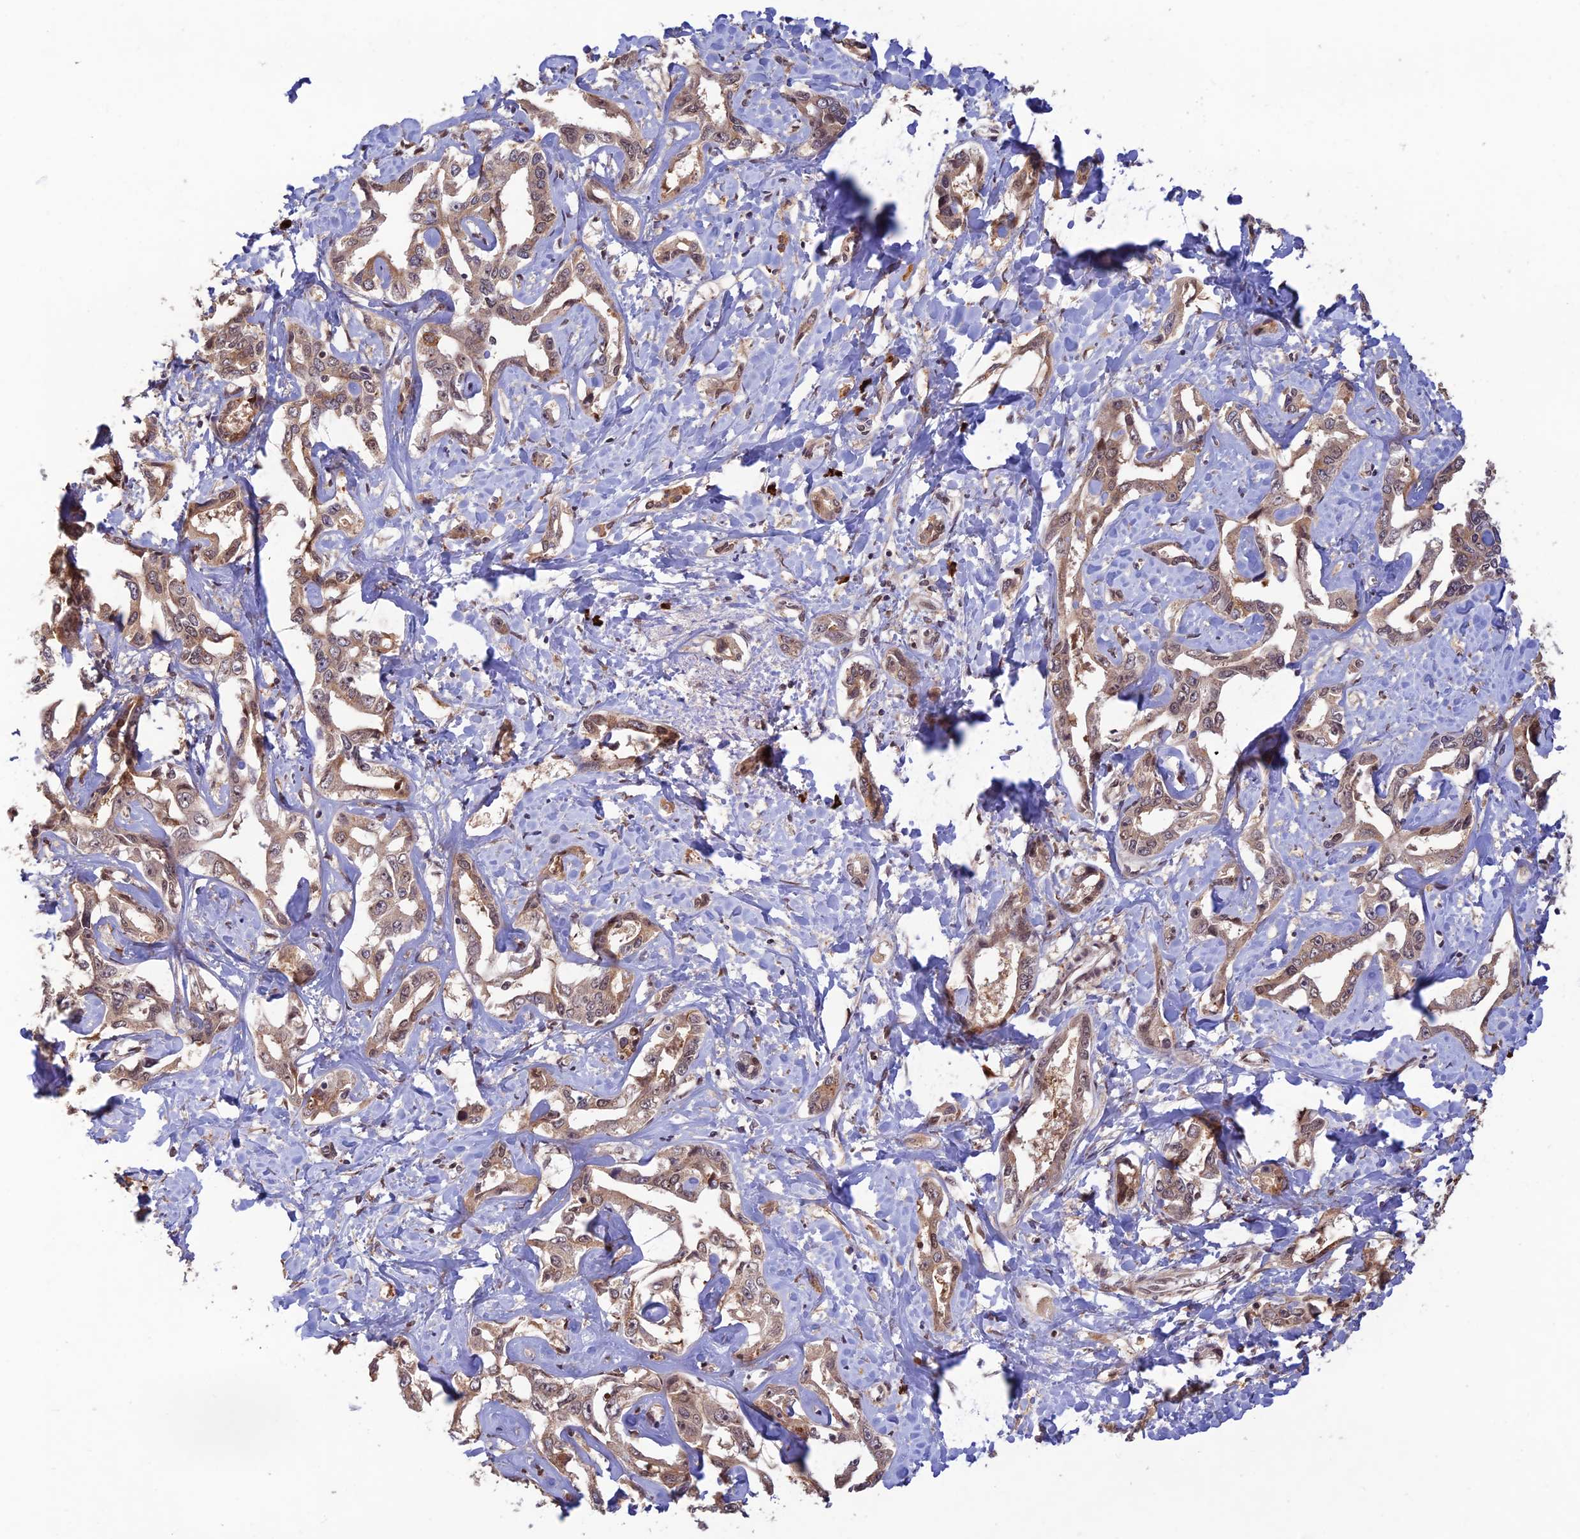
{"staining": {"intensity": "weak", "quantity": ">75%", "location": "cytoplasmic/membranous"}, "tissue": "liver cancer", "cell_type": "Tumor cells", "image_type": "cancer", "snomed": [{"axis": "morphology", "description": "Cholangiocarcinoma"}, {"axis": "topography", "description": "Liver"}], "caption": "Weak cytoplasmic/membranous positivity is identified in approximately >75% of tumor cells in liver cancer.", "gene": "ZNF565", "patient": {"sex": "male", "age": 59}}